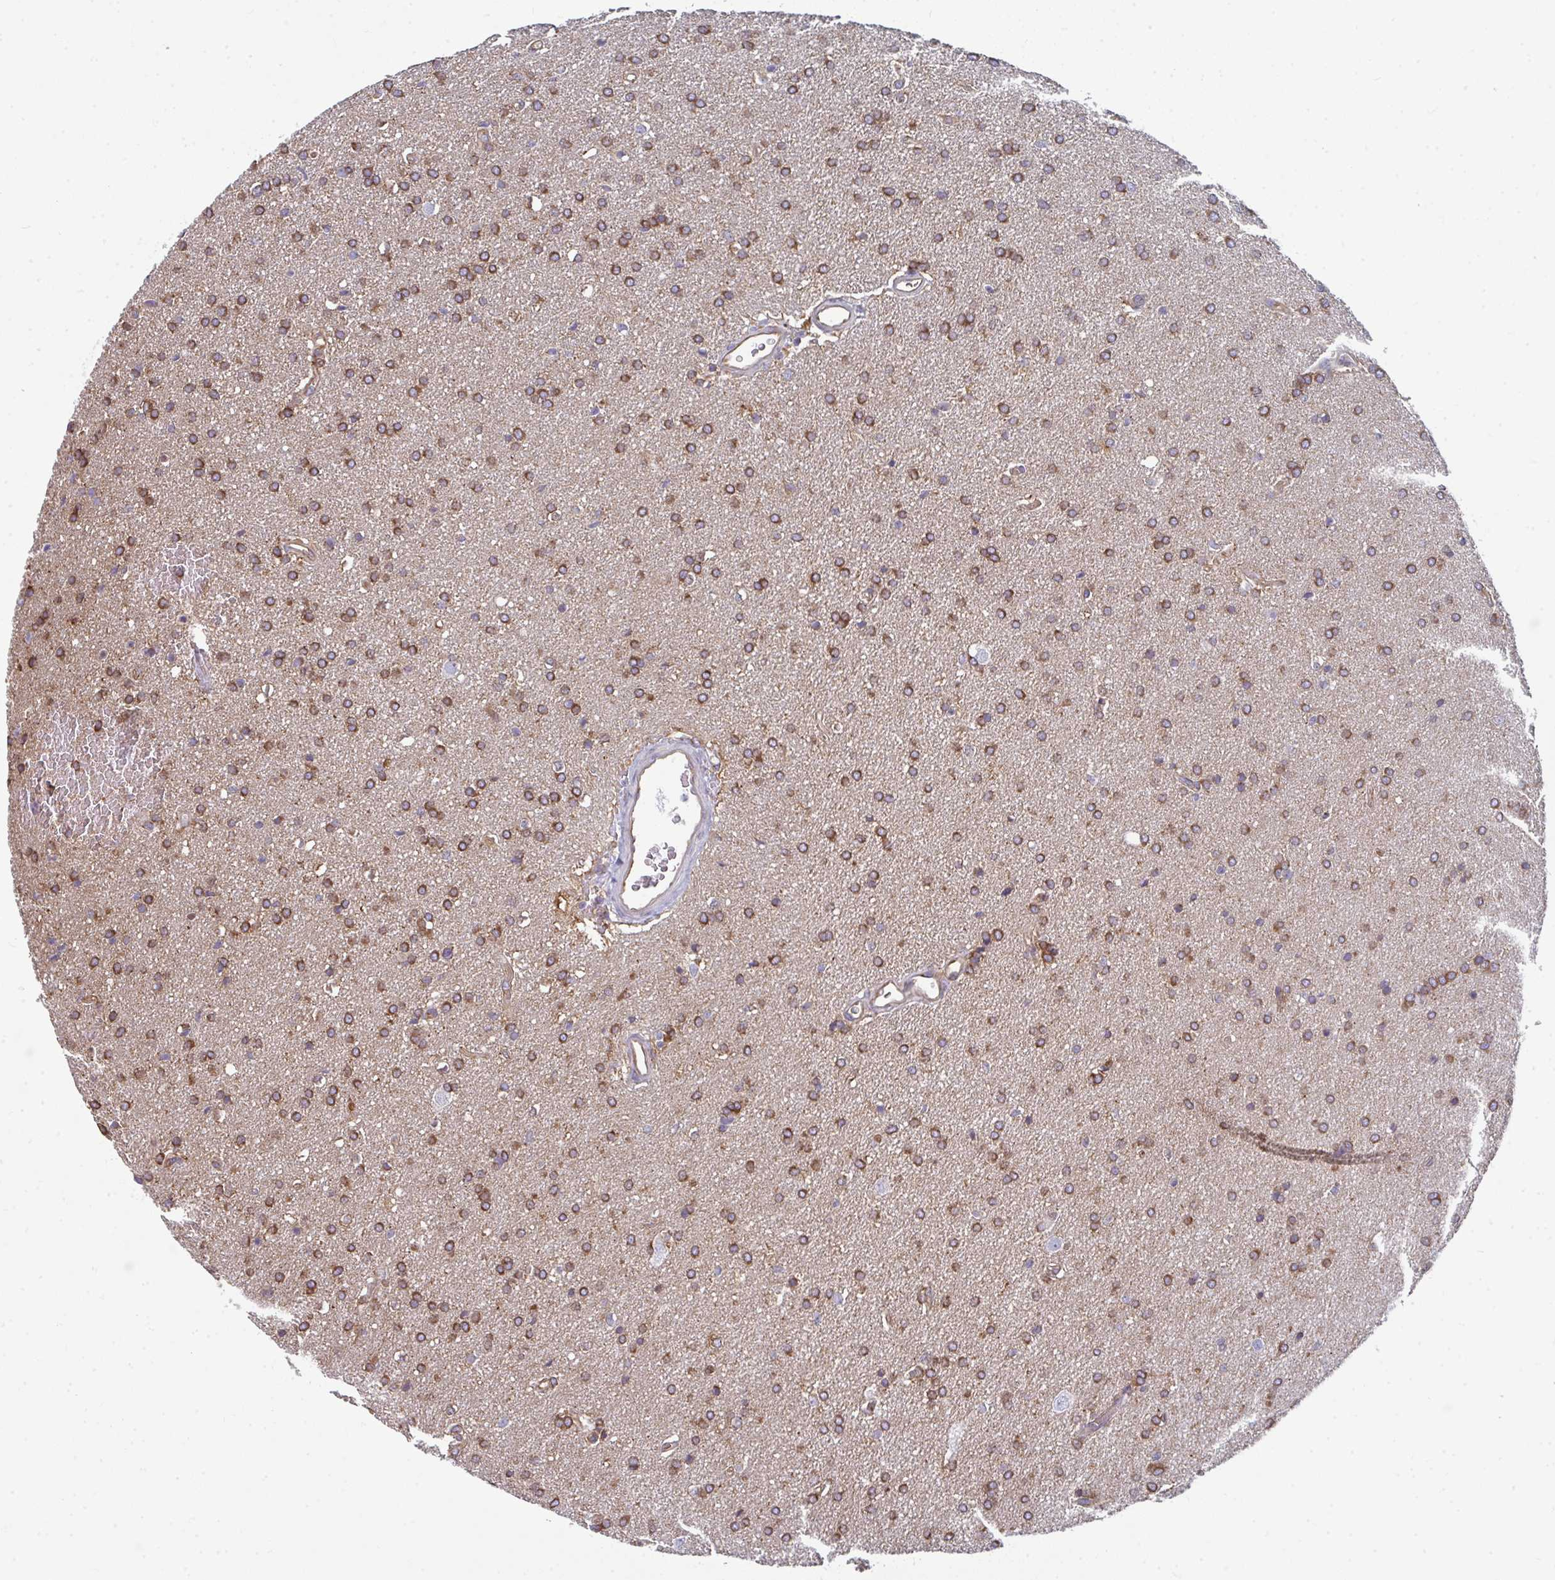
{"staining": {"intensity": "moderate", "quantity": ">75%", "location": "cytoplasmic/membranous"}, "tissue": "glioma", "cell_type": "Tumor cells", "image_type": "cancer", "snomed": [{"axis": "morphology", "description": "Glioma, malignant, Low grade"}, {"axis": "topography", "description": "Brain"}], "caption": "A photomicrograph of malignant low-grade glioma stained for a protein shows moderate cytoplasmic/membranous brown staining in tumor cells.", "gene": "DYNC1I2", "patient": {"sex": "female", "age": 34}}